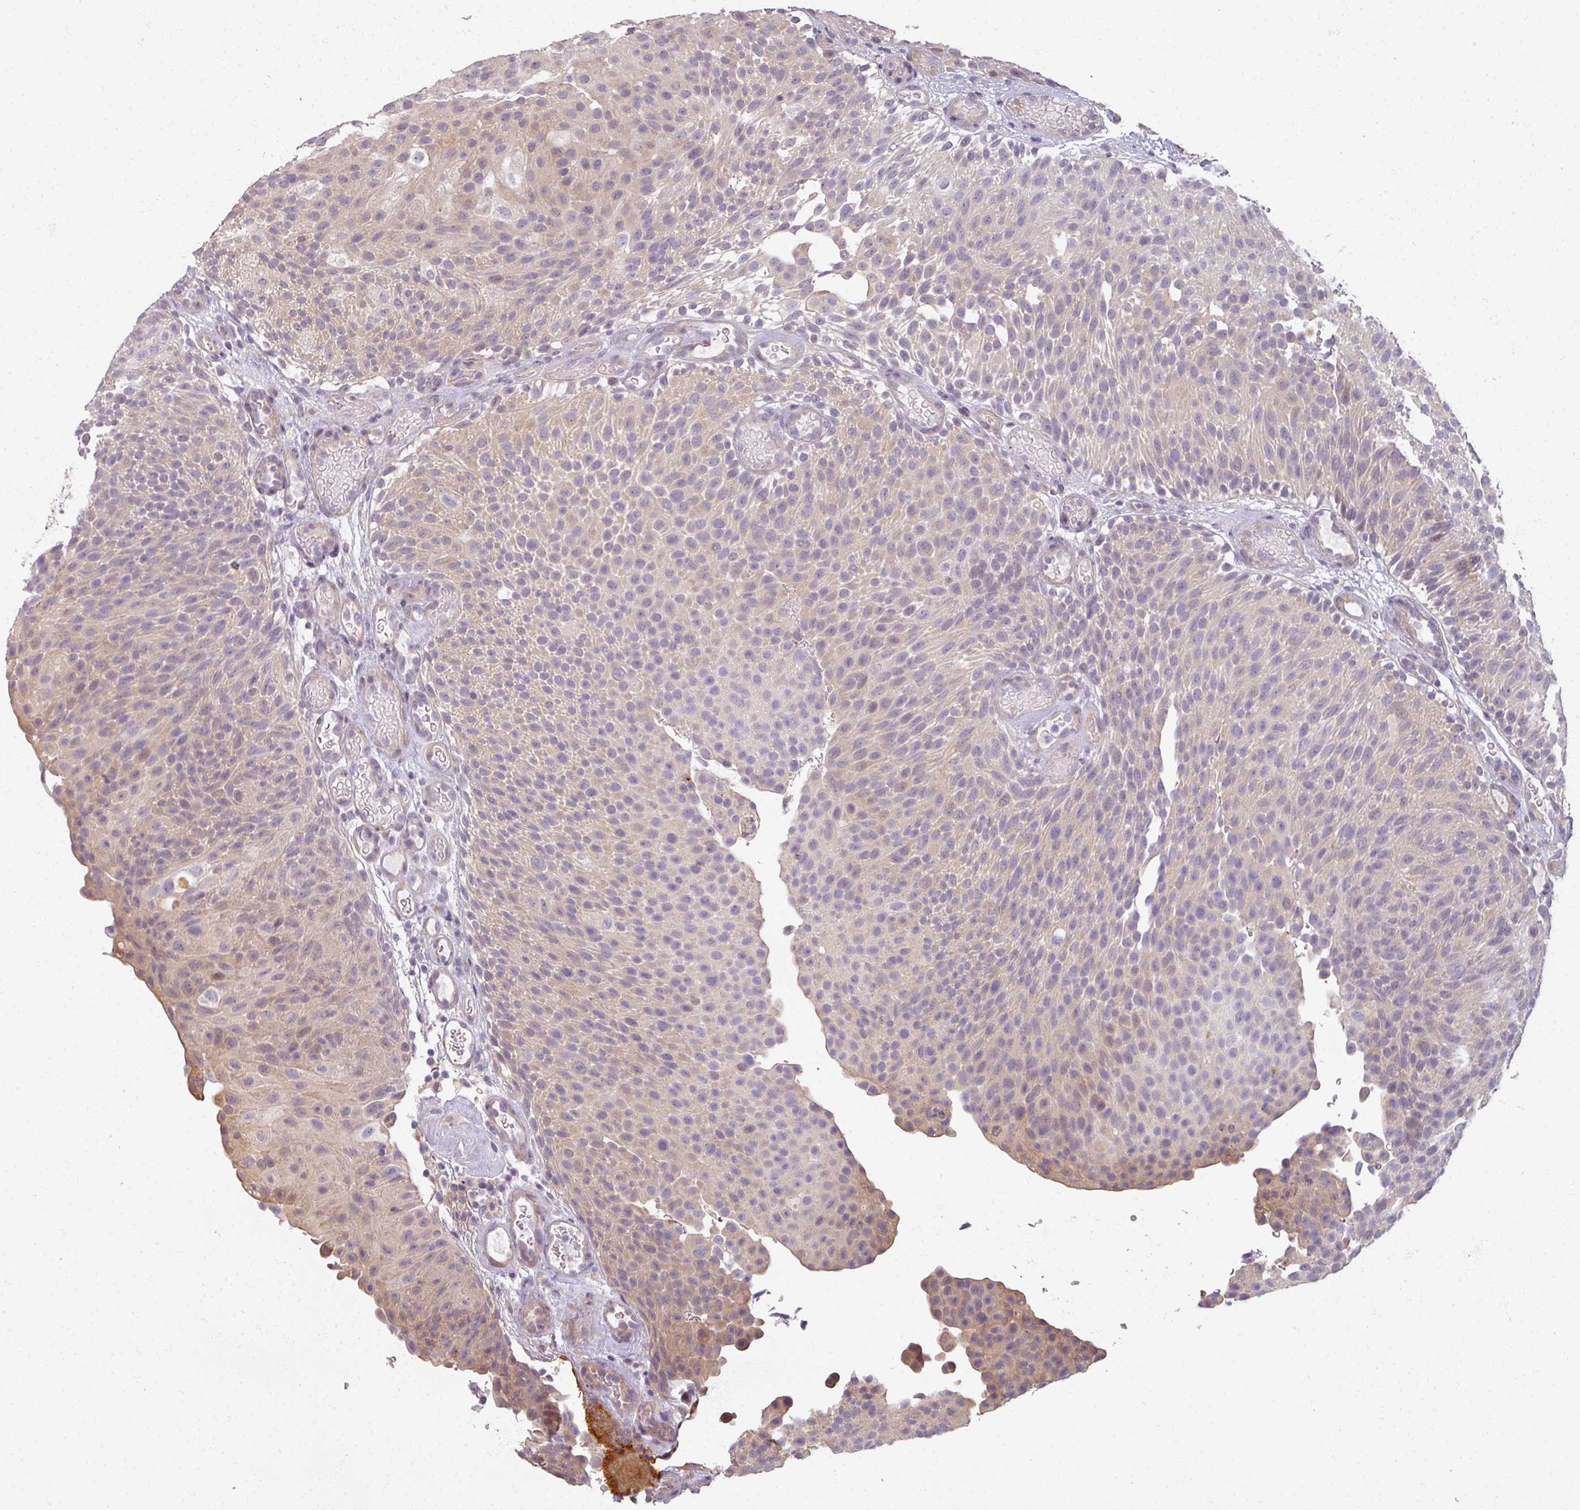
{"staining": {"intensity": "weak", "quantity": "25%-75%", "location": "cytoplasmic/membranous"}, "tissue": "urothelial cancer", "cell_type": "Tumor cells", "image_type": "cancer", "snomed": [{"axis": "morphology", "description": "Urothelial carcinoma, Low grade"}, {"axis": "topography", "description": "Urinary bladder"}], "caption": "This histopathology image exhibits IHC staining of low-grade urothelial carcinoma, with low weak cytoplasmic/membranous positivity in about 25%-75% of tumor cells.", "gene": "MYMK", "patient": {"sex": "male", "age": 78}}